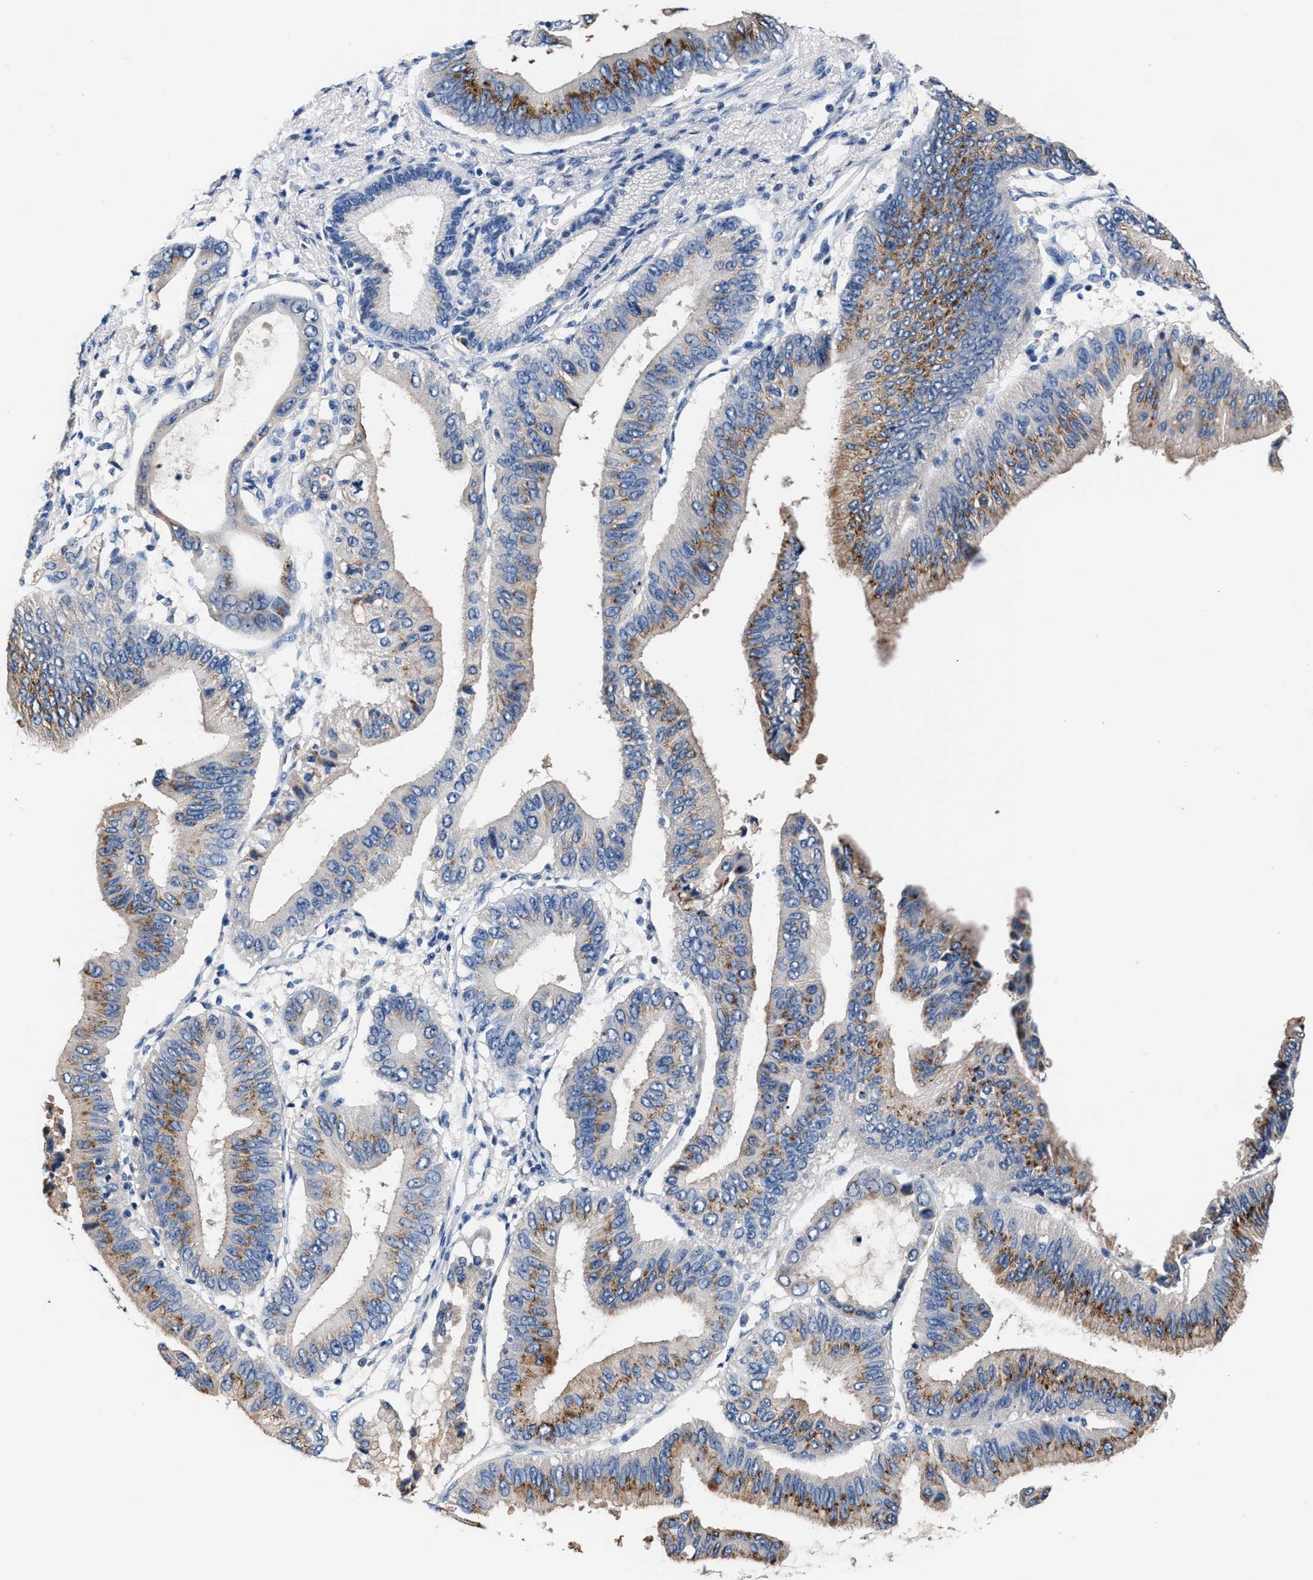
{"staining": {"intensity": "moderate", "quantity": "25%-75%", "location": "cytoplasmic/membranous"}, "tissue": "pancreatic cancer", "cell_type": "Tumor cells", "image_type": "cancer", "snomed": [{"axis": "morphology", "description": "Adenocarcinoma, NOS"}, {"axis": "topography", "description": "Pancreas"}], "caption": "Pancreatic adenocarcinoma stained with a brown dye demonstrates moderate cytoplasmic/membranous positive positivity in about 25%-75% of tumor cells.", "gene": "GSTM1", "patient": {"sex": "male", "age": 77}}